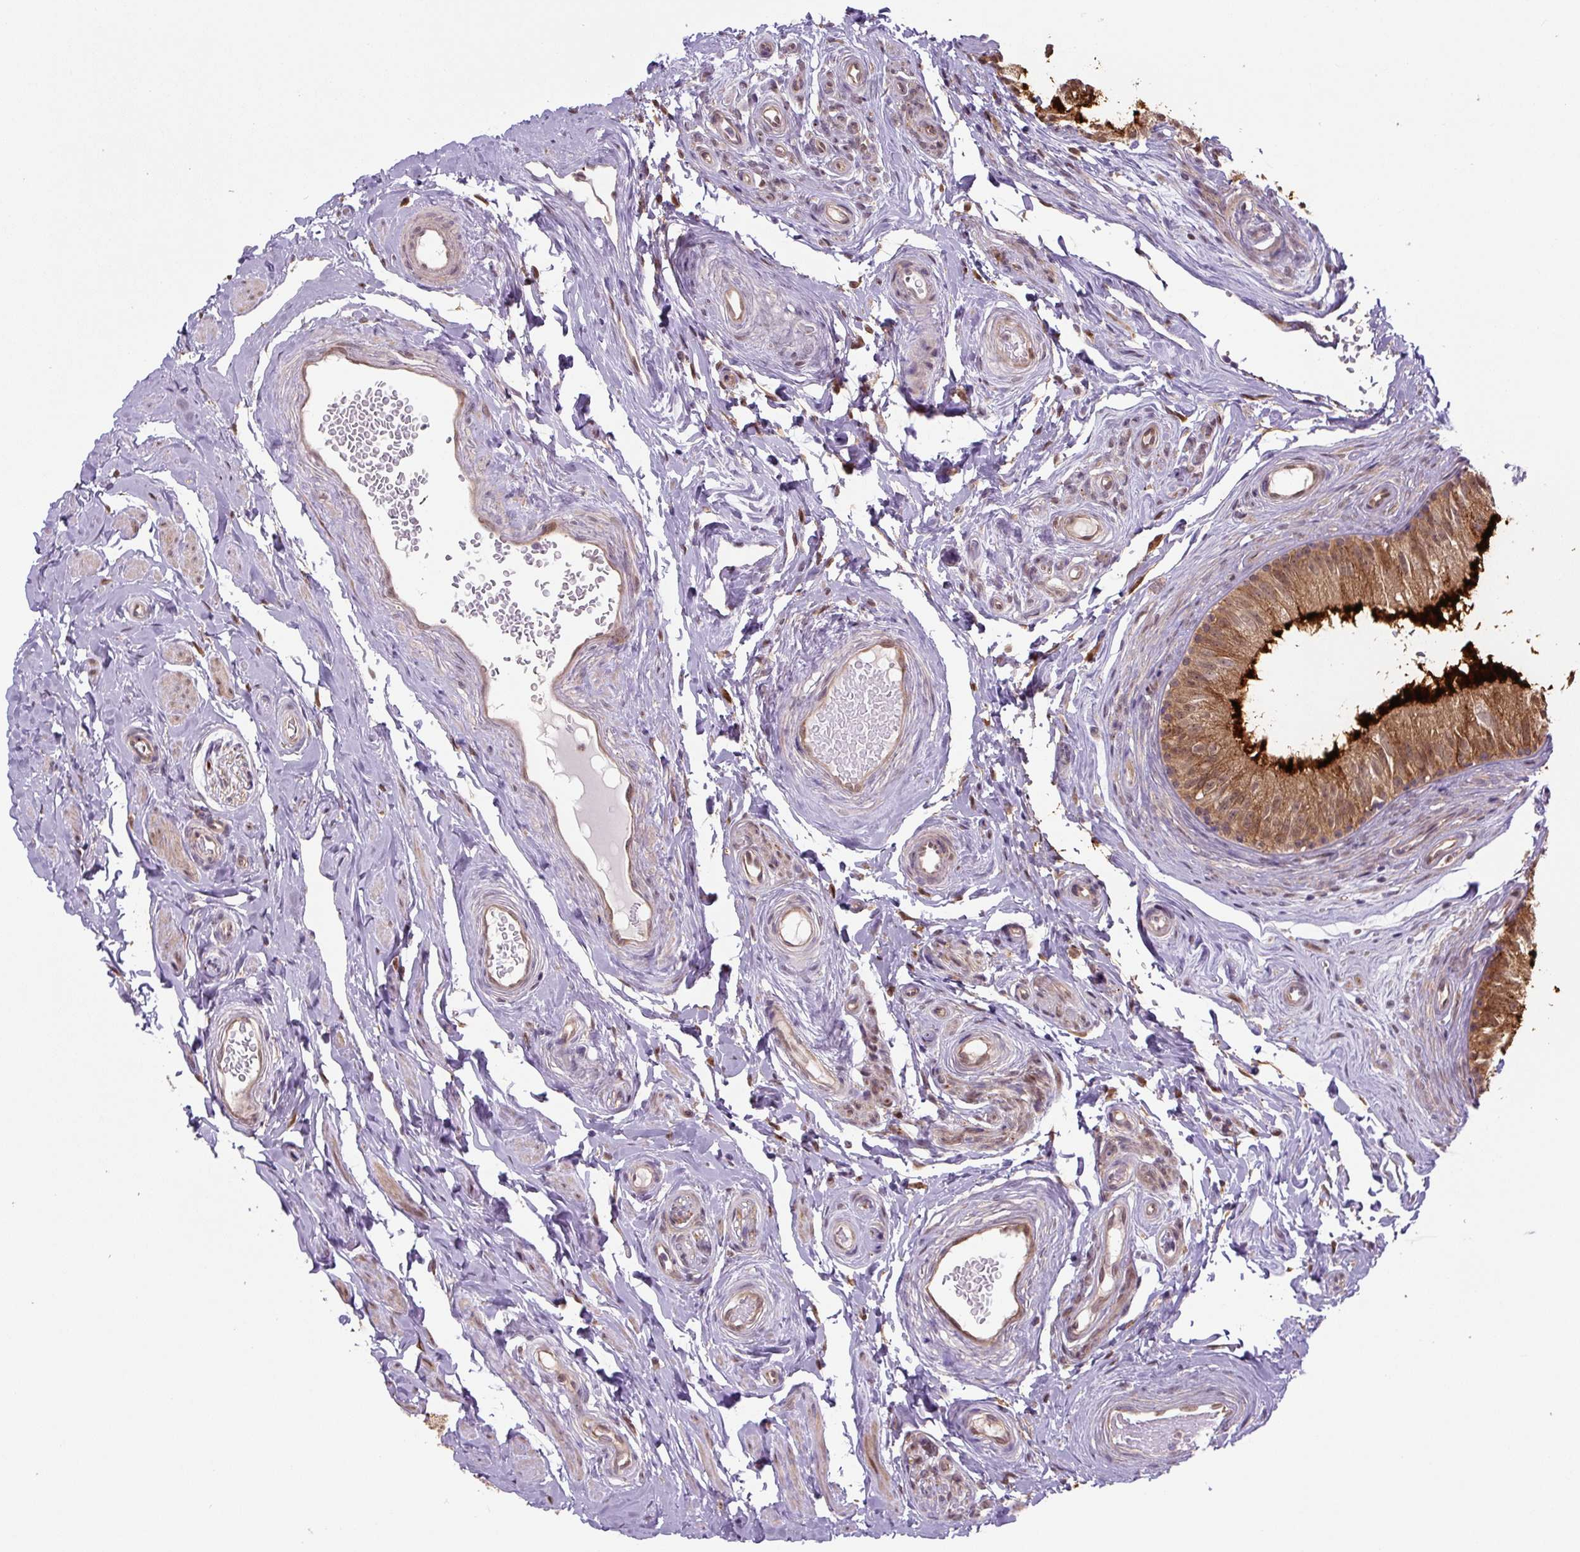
{"staining": {"intensity": "strong", "quantity": ">75%", "location": "cytoplasmic/membranous"}, "tissue": "epididymis", "cell_type": "Glandular cells", "image_type": "normal", "snomed": [{"axis": "morphology", "description": "Normal tissue, NOS"}, {"axis": "morphology", "description": "Seminoma, NOS"}, {"axis": "topography", "description": "Testis"}, {"axis": "topography", "description": "Epididymis"}], "caption": "About >75% of glandular cells in normal epididymis reveal strong cytoplasmic/membranous protein staining as visualized by brown immunohistochemical staining.", "gene": "ZSWIM7", "patient": {"sex": "male", "age": 45}}